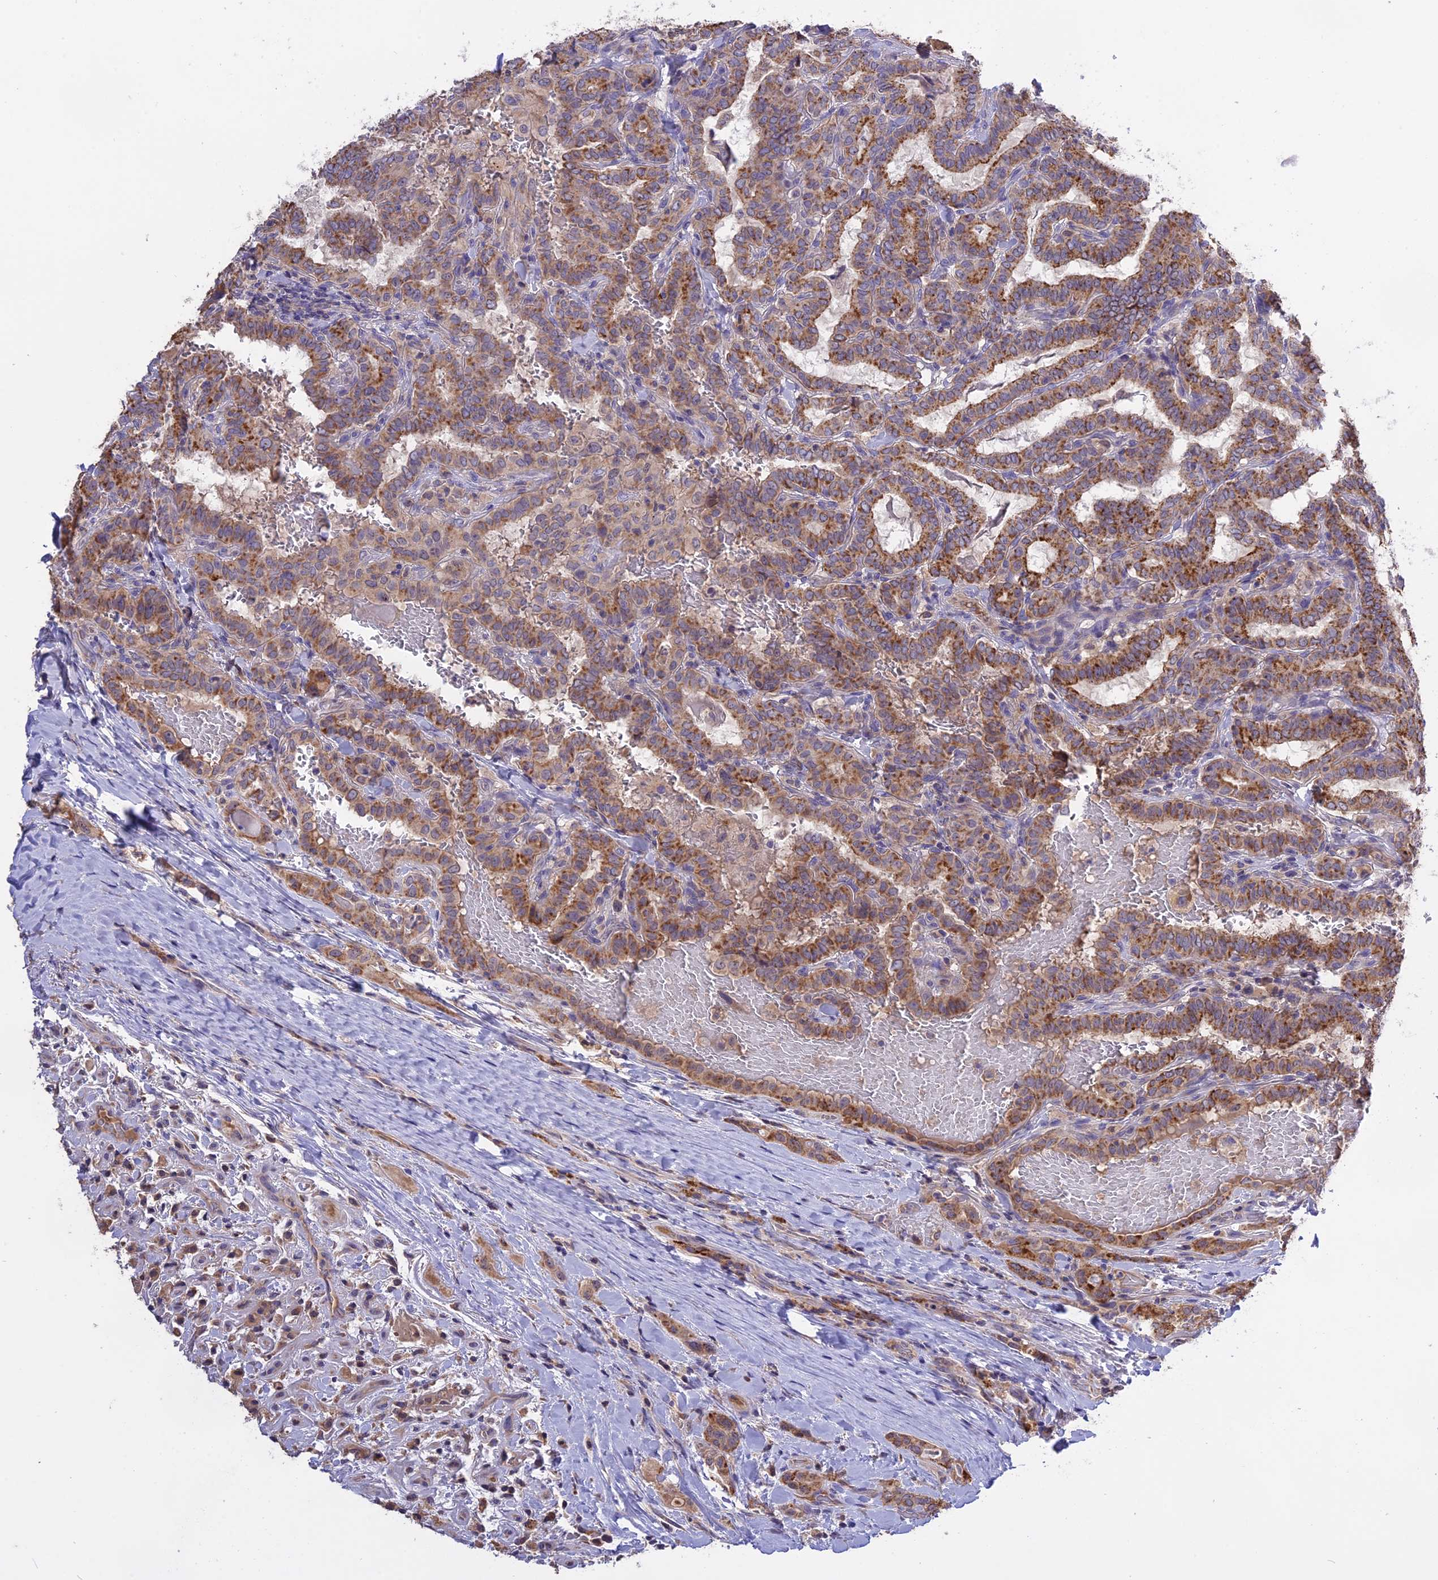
{"staining": {"intensity": "moderate", "quantity": ">75%", "location": "cytoplasmic/membranous"}, "tissue": "thyroid cancer", "cell_type": "Tumor cells", "image_type": "cancer", "snomed": [{"axis": "morphology", "description": "Papillary adenocarcinoma, NOS"}, {"axis": "topography", "description": "Thyroid gland"}], "caption": "A high-resolution image shows immunohistochemistry staining of thyroid papillary adenocarcinoma, which displays moderate cytoplasmic/membranous positivity in about >75% of tumor cells.", "gene": "NUDT8", "patient": {"sex": "female", "age": 72}}